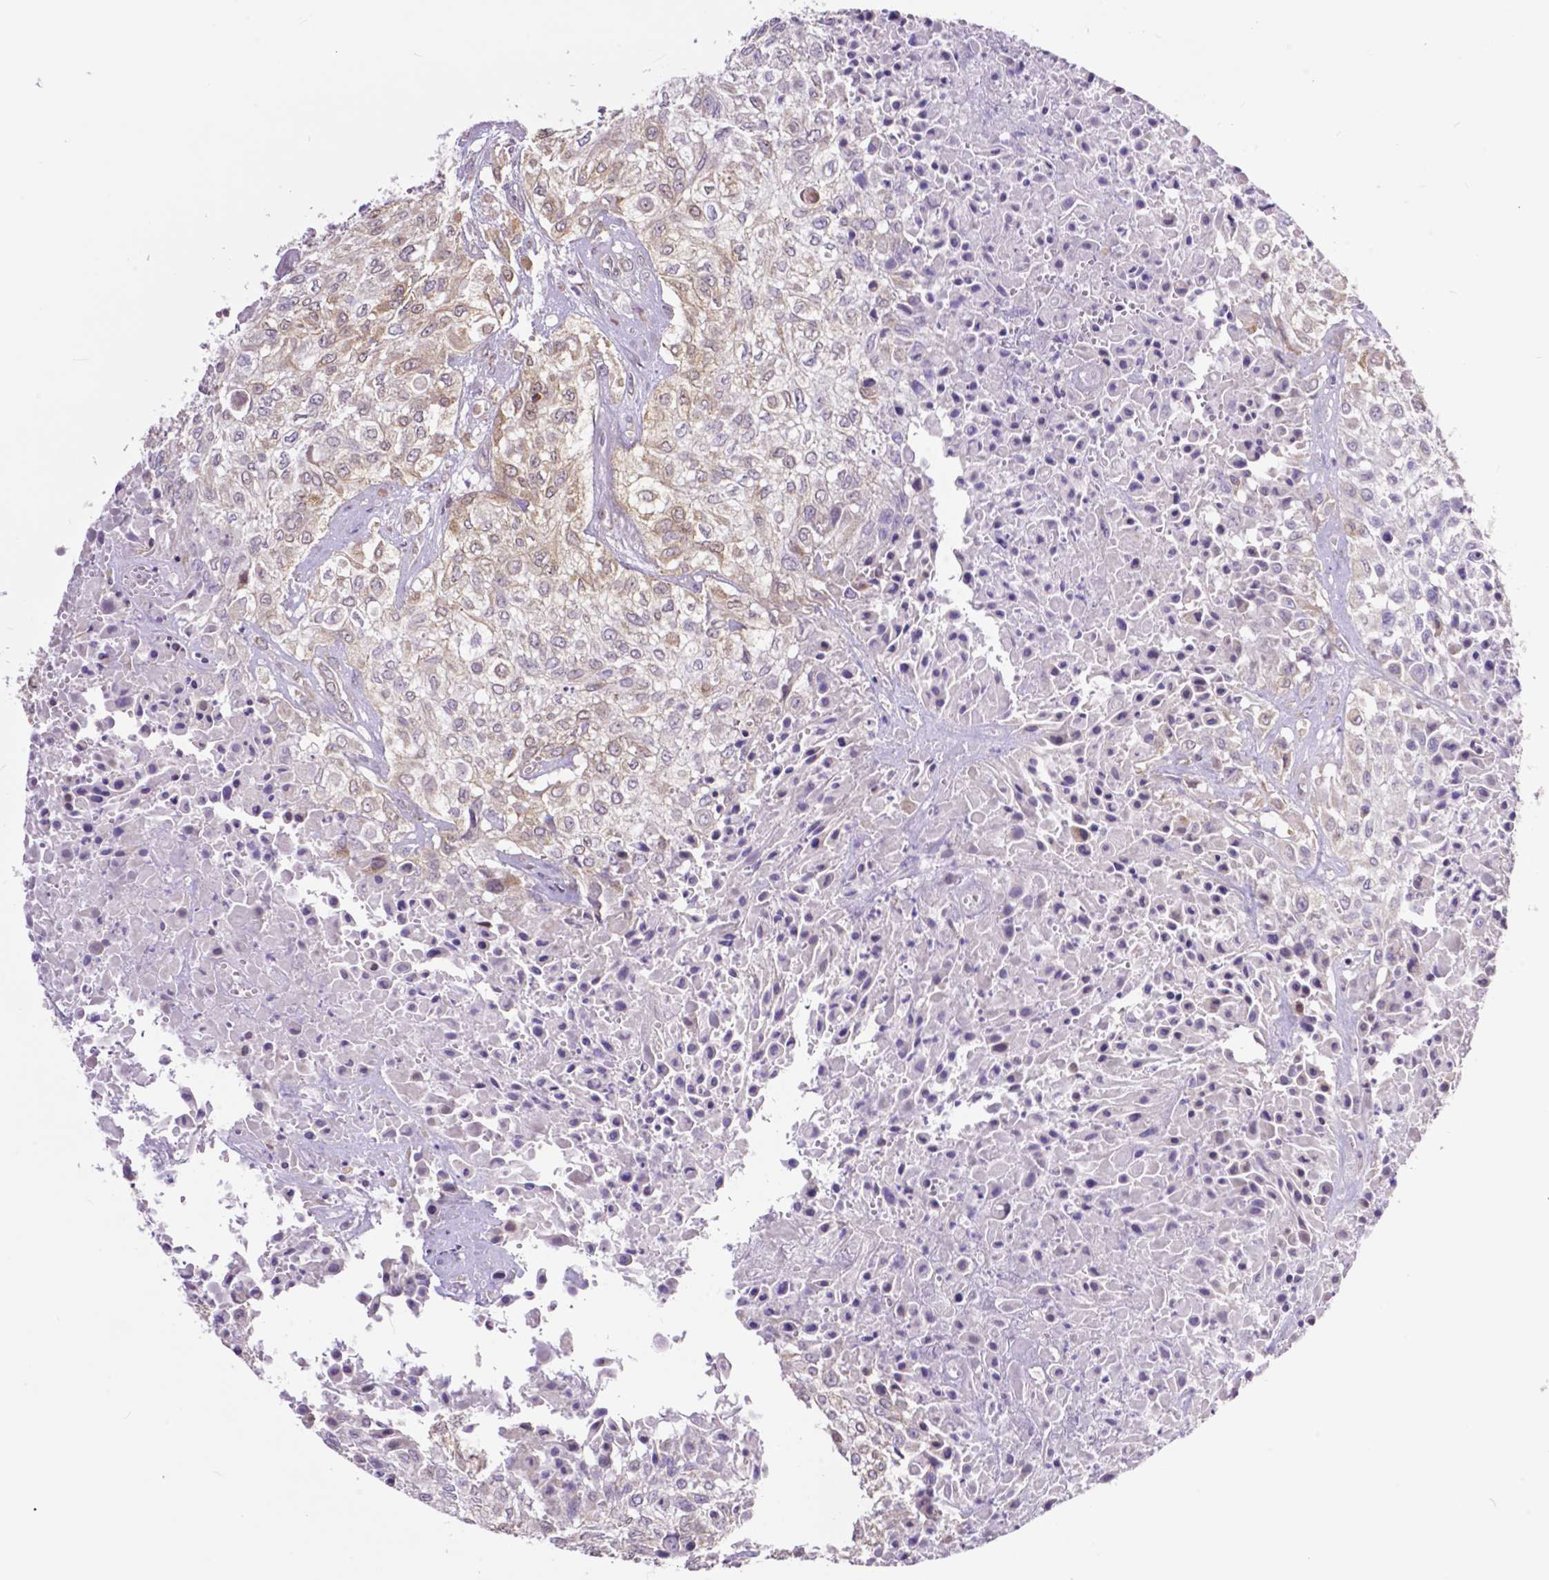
{"staining": {"intensity": "weak", "quantity": ">75%", "location": "cytoplasmic/membranous"}, "tissue": "urothelial cancer", "cell_type": "Tumor cells", "image_type": "cancer", "snomed": [{"axis": "morphology", "description": "Urothelial carcinoma, High grade"}, {"axis": "topography", "description": "Urinary bladder"}], "caption": "A photomicrograph of urothelial cancer stained for a protein exhibits weak cytoplasmic/membranous brown staining in tumor cells.", "gene": "MCL1", "patient": {"sex": "male", "age": 57}}